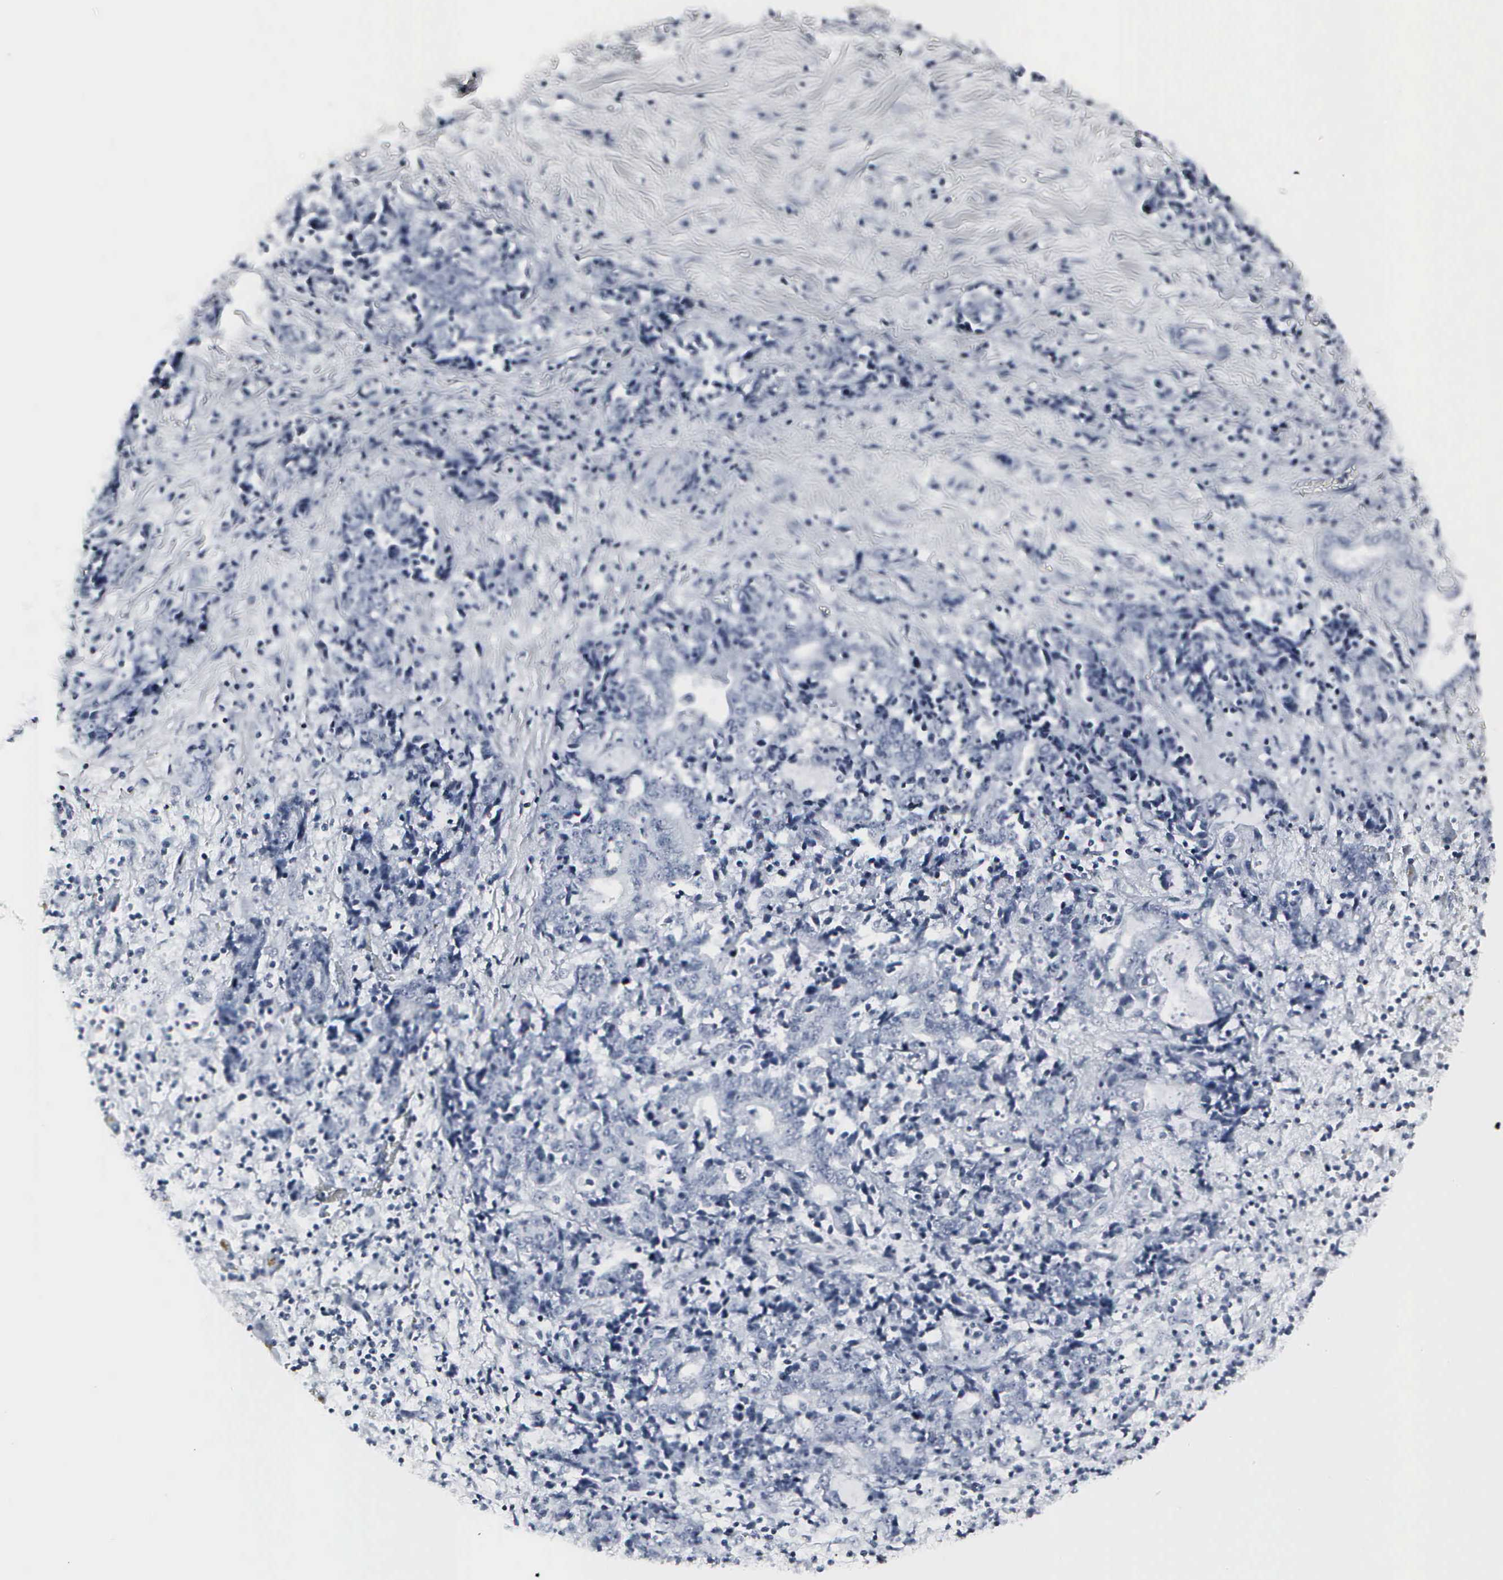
{"staining": {"intensity": "negative", "quantity": "none", "location": "none"}, "tissue": "liver cancer", "cell_type": "Tumor cells", "image_type": "cancer", "snomed": [{"axis": "morphology", "description": "Cholangiocarcinoma"}, {"axis": "topography", "description": "Liver"}], "caption": "The micrograph displays no staining of tumor cells in liver cholangiocarcinoma.", "gene": "DGCR2", "patient": {"sex": "male", "age": 57}}